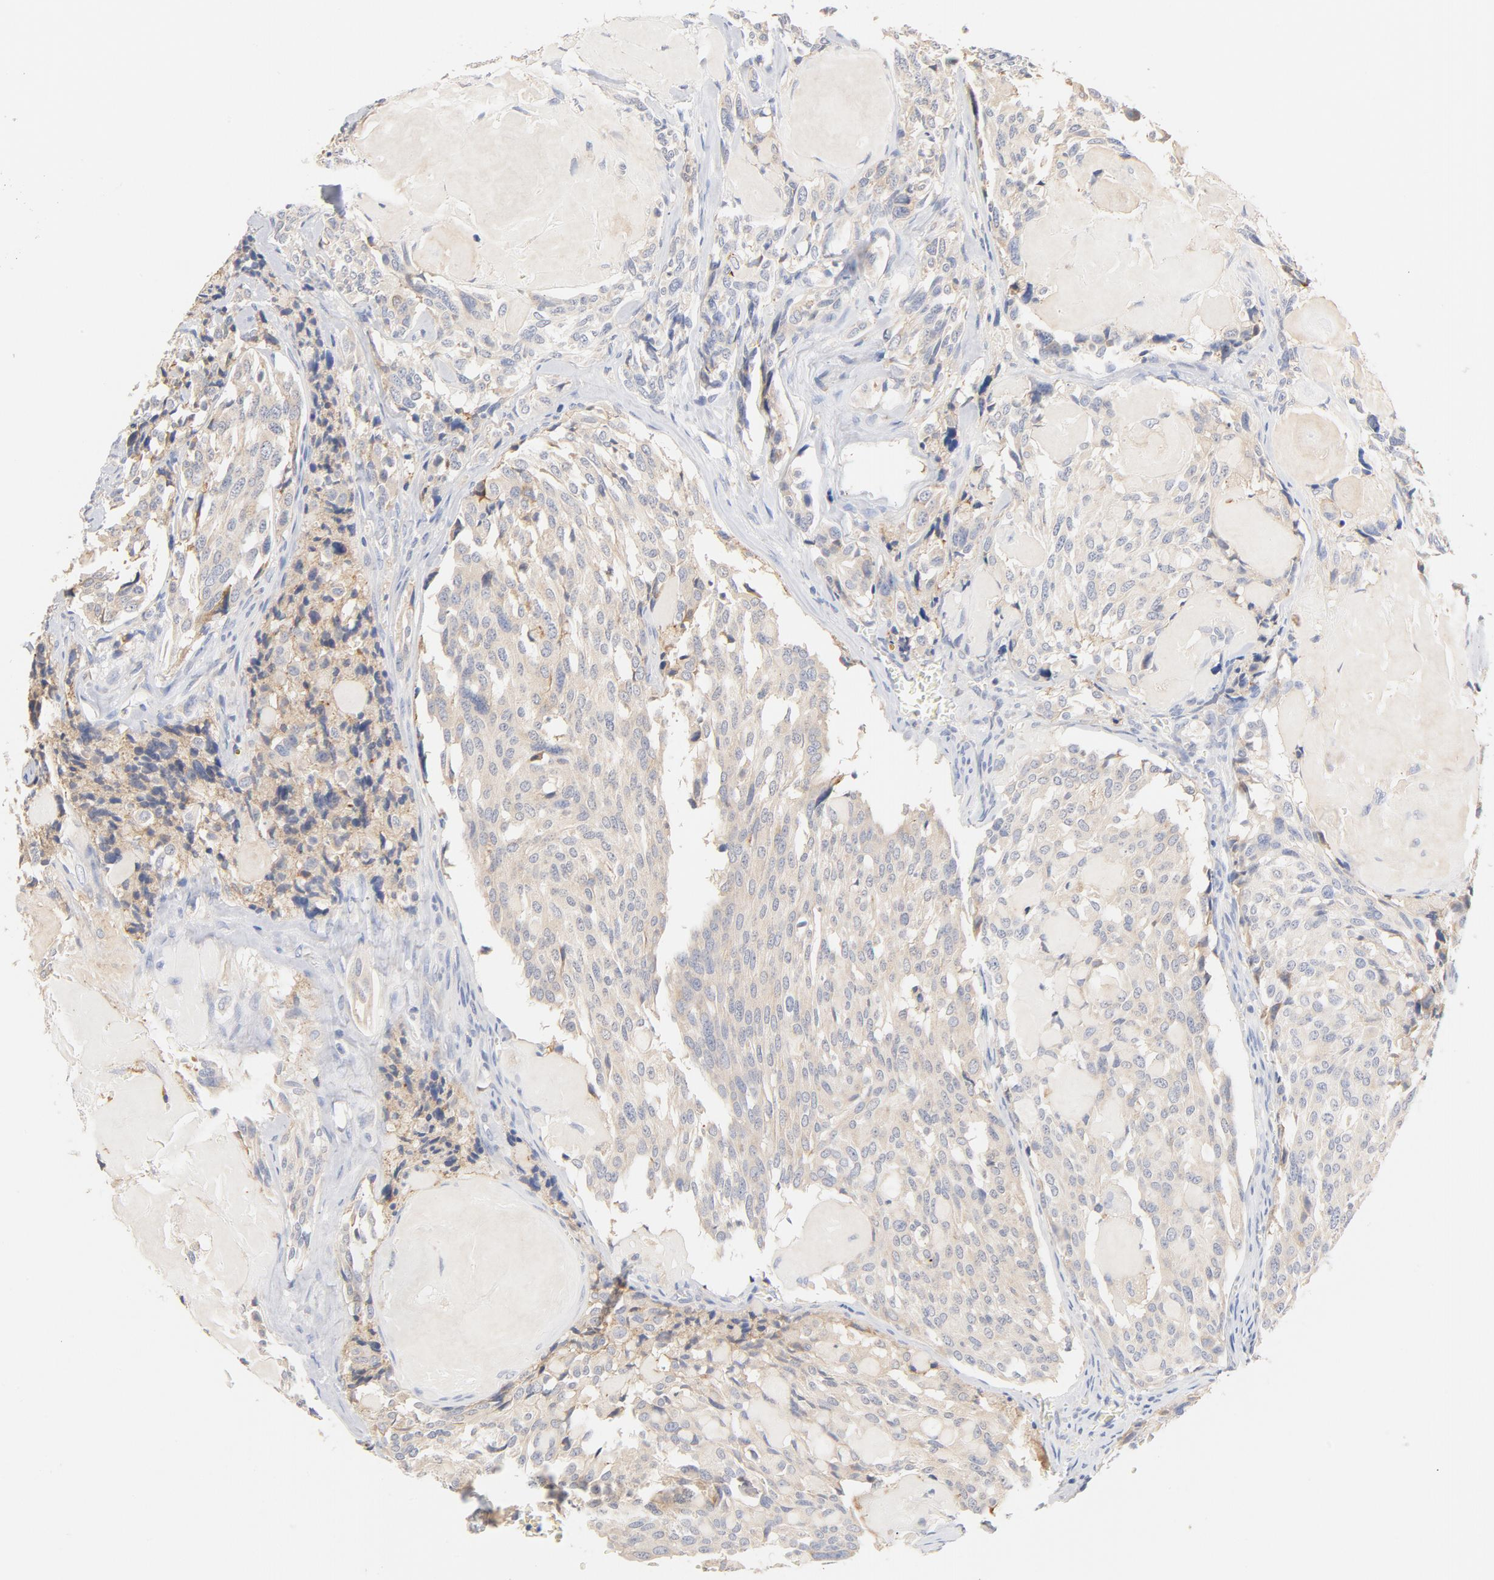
{"staining": {"intensity": "weak", "quantity": ">75%", "location": "cytoplasmic/membranous"}, "tissue": "thyroid cancer", "cell_type": "Tumor cells", "image_type": "cancer", "snomed": [{"axis": "morphology", "description": "Carcinoma, NOS"}, {"axis": "morphology", "description": "Carcinoid, malignant, NOS"}, {"axis": "topography", "description": "Thyroid gland"}], "caption": "Protein expression analysis of human thyroid carcinoma reveals weak cytoplasmic/membranous staining in approximately >75% of tumor cells.", "gene": "TLR4", "patient": {"sex": "male", "age": 33}}